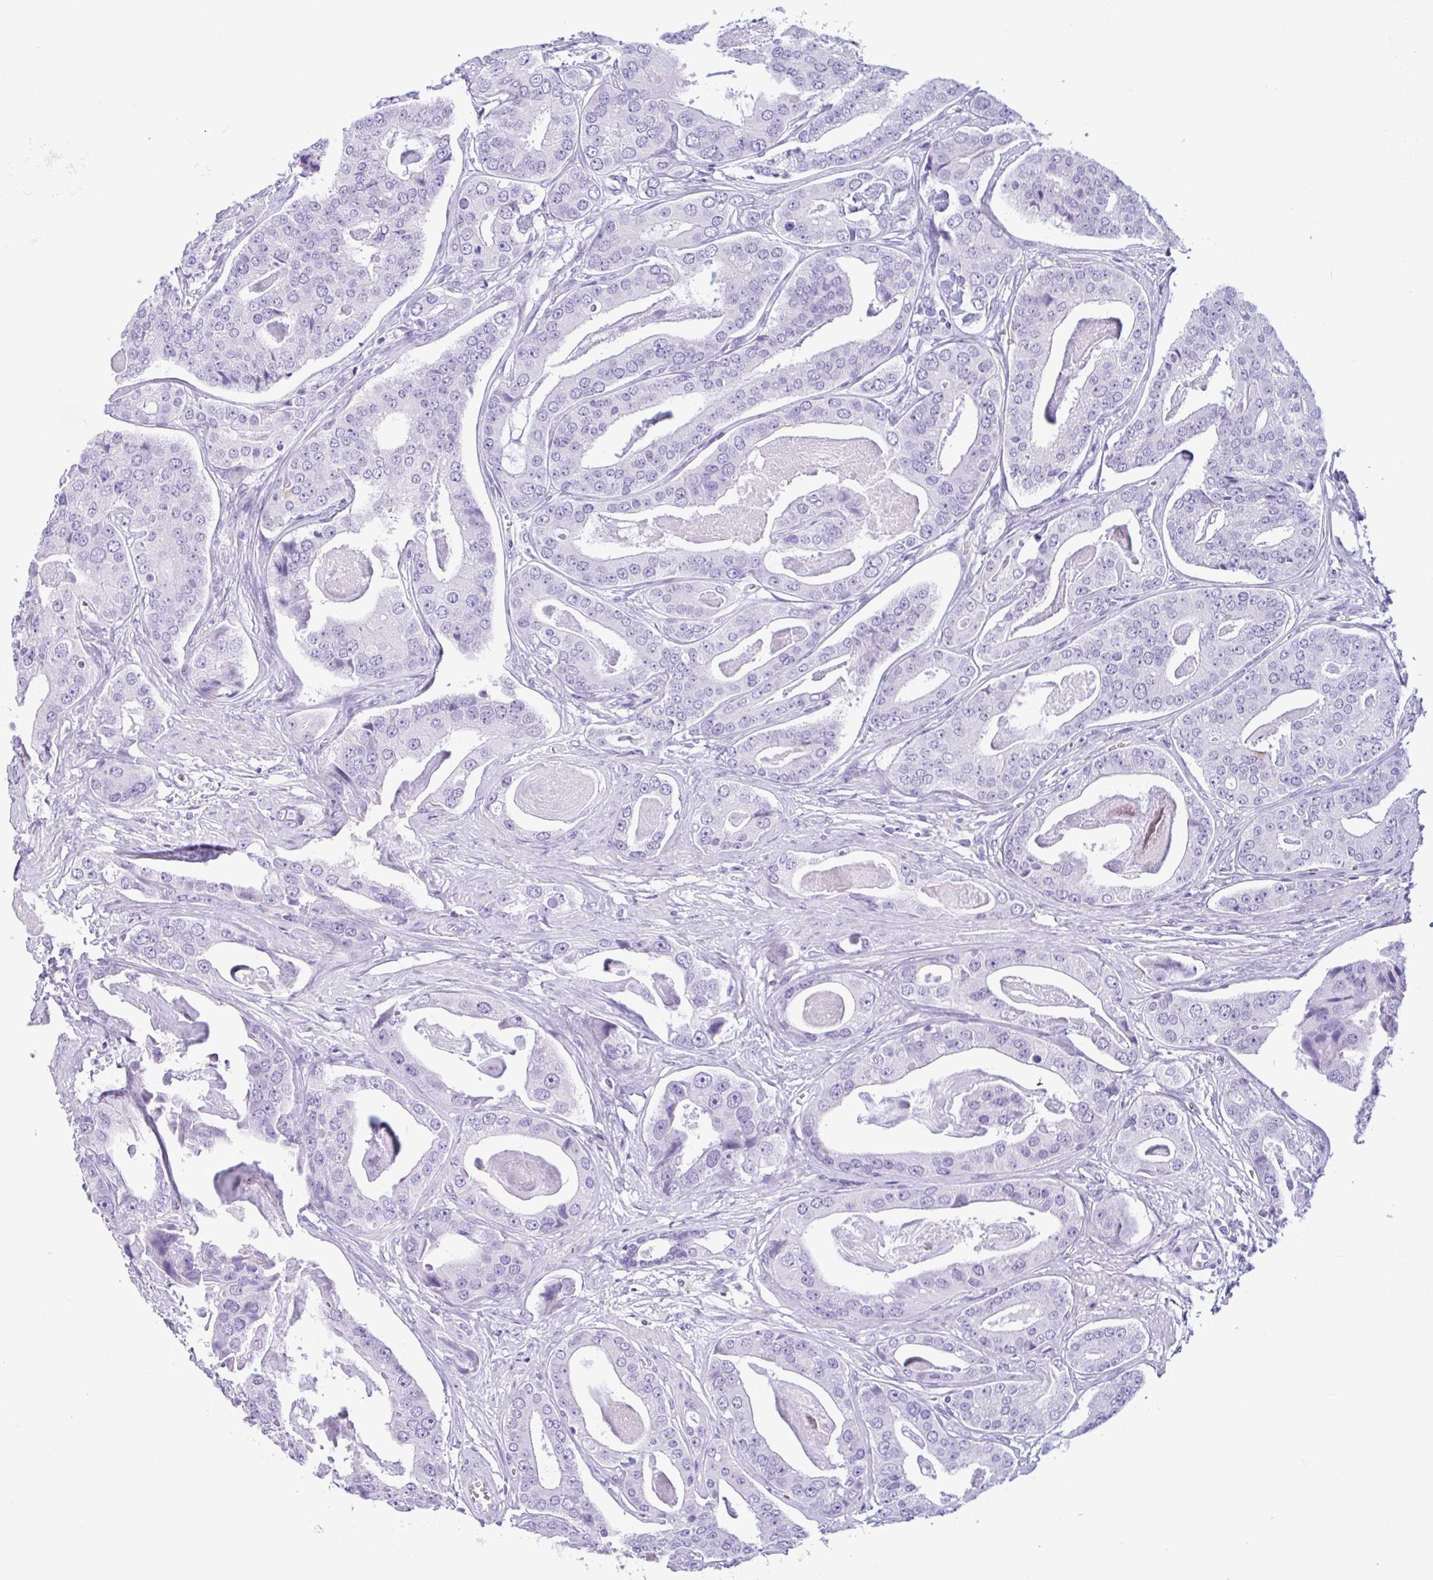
{"staining": {"intensity": "negative", "quantity": "none", "location": "none"}, "tissue": "prostate cancer", "cell_type": "Tumor cells", "image_type": "cancer", "snomed": [{"axis": "morphology", "description": "Adenocarcinoma, High grade"}, {"axis": "topography", "description": "Prostate"}], "caption": "This is a image of immunohistochemistry (IHC) staining of prostate cancer (adenocarcinoma (high-grade)), which shows no expression in tumor cells.", "gene": "CTSE", "patient": {"sex": "male", "age": 71}}